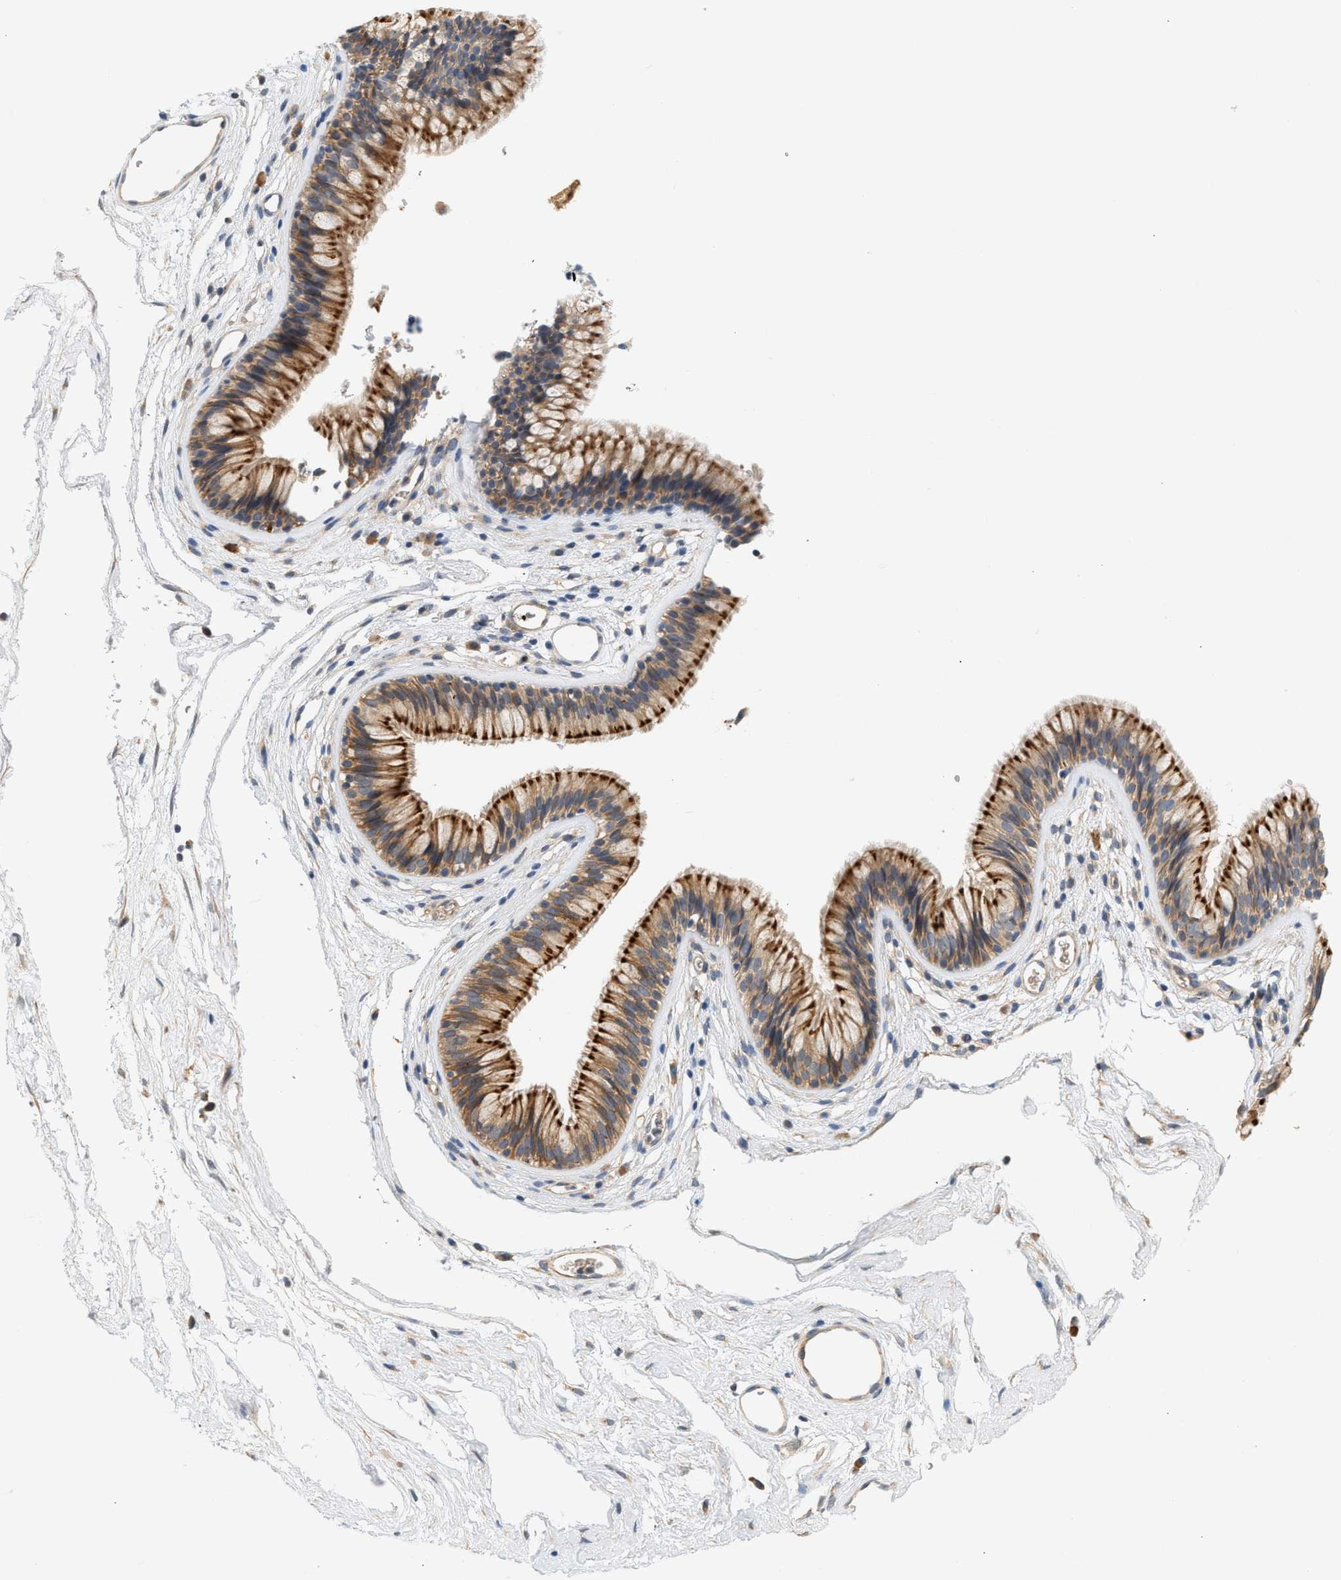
{"staining": {"intensity": "moderate", "quantity": ">75%", "location": "cytoplasmic/membranous"}, "tissue": "nasopharynx", "cell_type": "Respiratory epithelial cells", "image_type": "normal", "snomed": [{"axis": "morphology", "description": "Normal tissue, NOS"}, {"axis": "morphology", "description": "Inflammation, NOS"}, {"axis": "topography", "description": "Nasopharynx"}], "caption": "Immunohistochemistry (IHC) (DAB) staining of normal nasopharynx demonstrates moderate cytoplasmic/membranous protein positivity in about >75% of respiratory epithelial cells.", "gene": "CTXN1", "patient": {"sex": "male", "age": 48}}